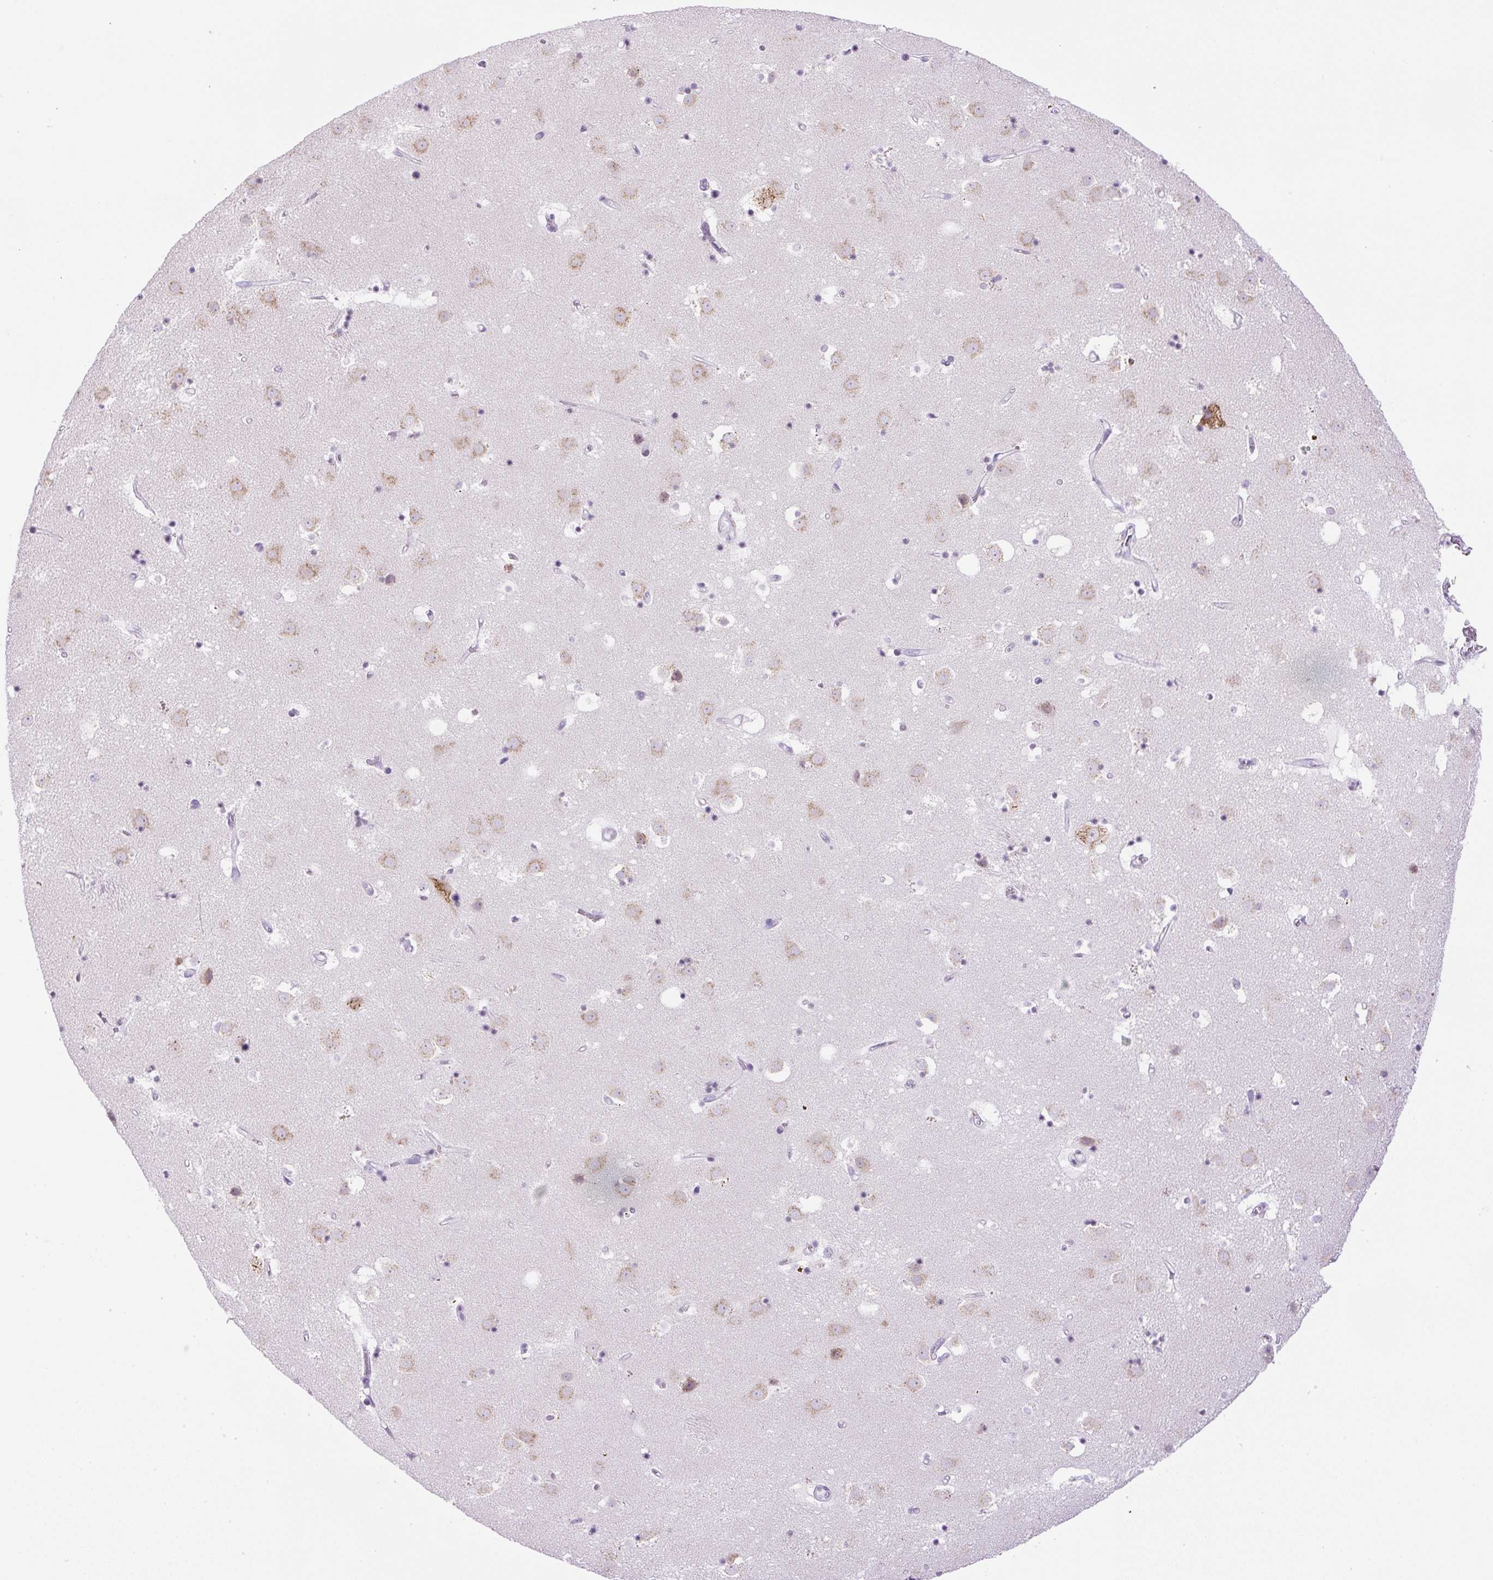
{"staining": {"intensity": "negative", "quantity": "none", "location": "none"}, "tissue": "caudate", "cell_type": "Glial cells", "image_type": "normal", "snomed": [{"axis": "morphology", "description": "Normal tissue, NOS"}, {"axis": "topography", "description": "Lateral ventricle wall"}], "caption": "IHC photomicrograph of benign human caudate stained for a protein (brown), which demonstrates no expression in glial cells. (Brightfield microscopy of DAB immunohistochemistry at high magnification).", "gene": "RHBDD2", "patient": {"sex": "male", "age": 58}}